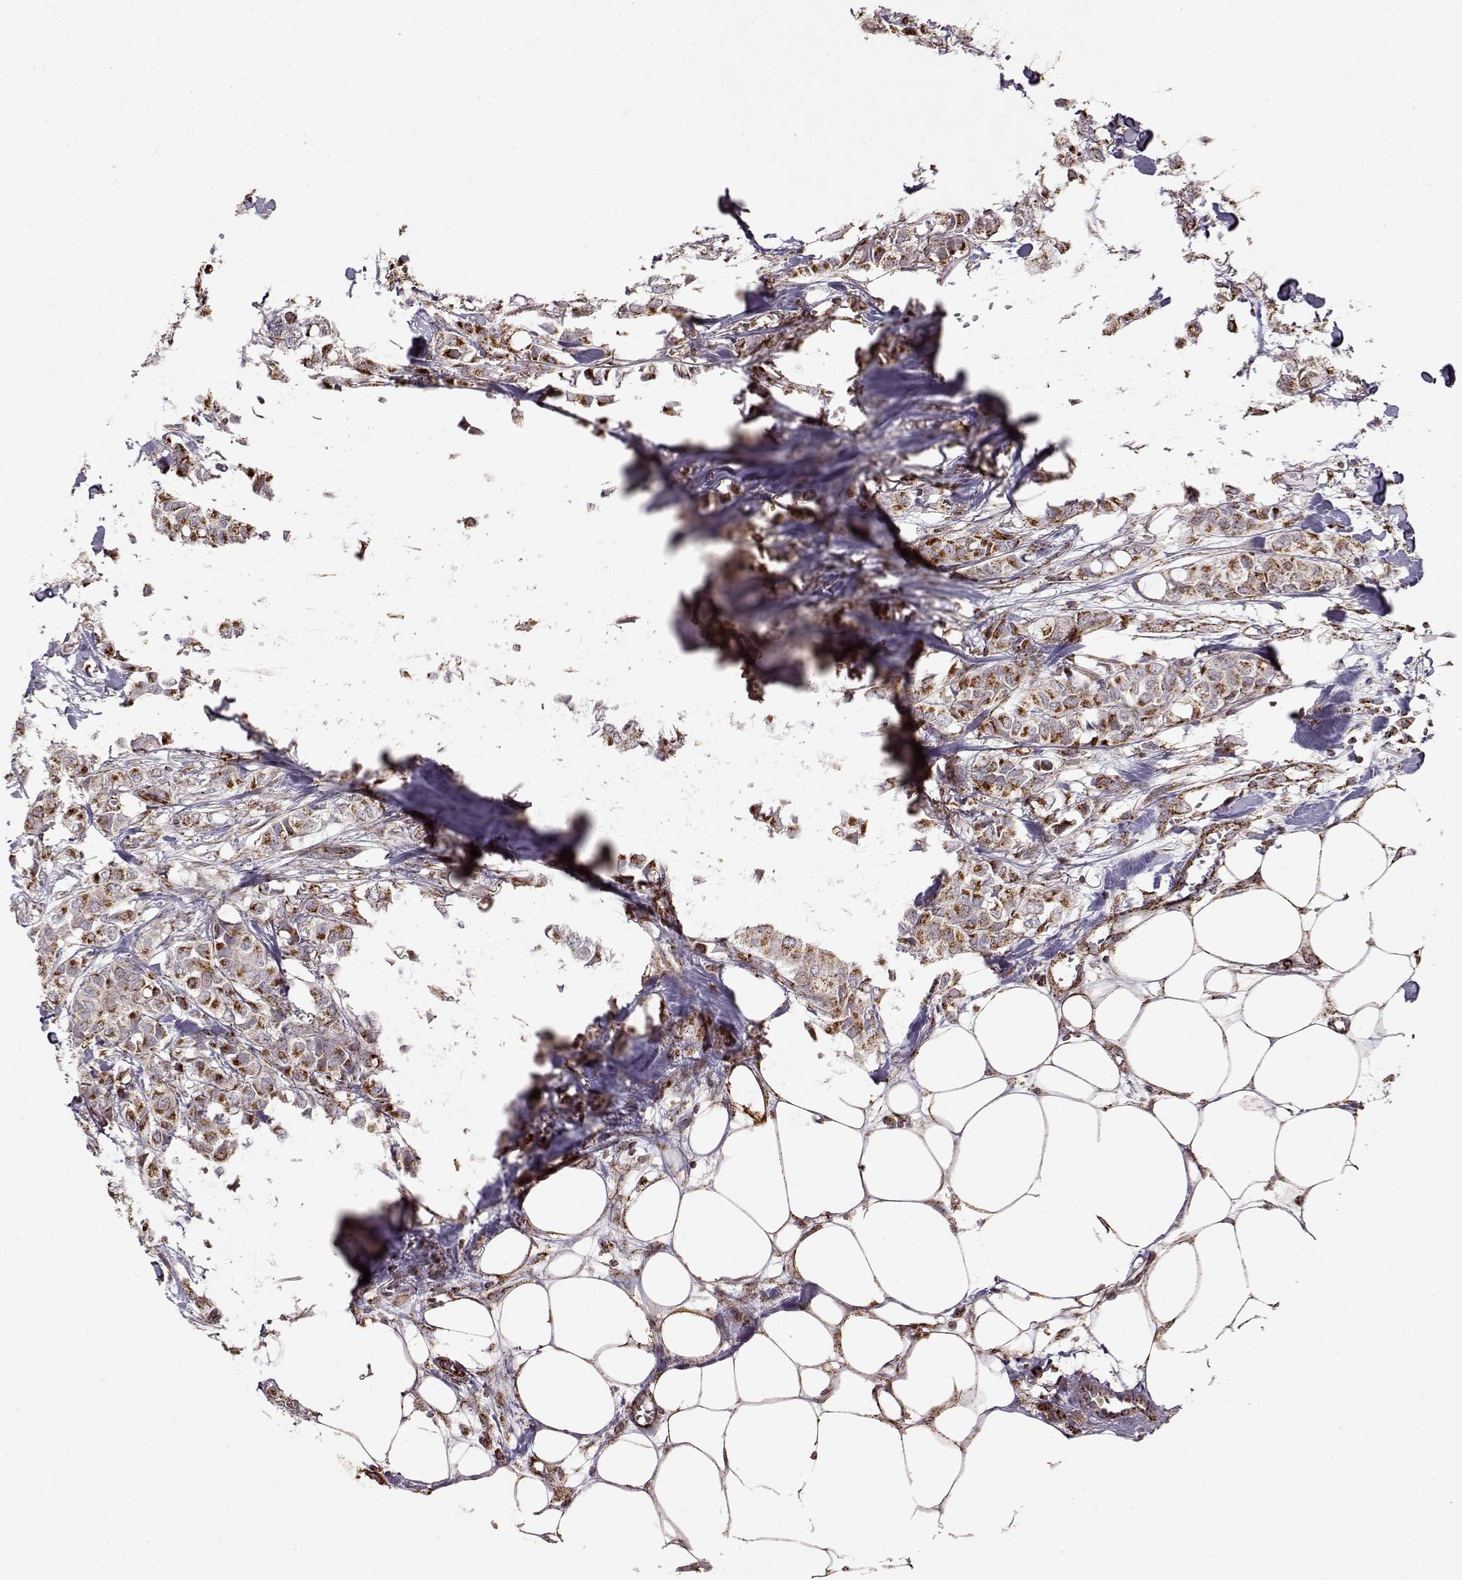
{"staining": {"intensity": "strong", "quantity": ">75%", "location": "cytoplasmic/membranous"}, "tissue": "breast cancer", "cell_type": "Tumor cells", "image_type": "cancer", "snomed": [{"axis": "morphology", "description": "Duct carcinoma"}, {"axis": "topography", "description": "Breast"}], "caption": "This micrograph reveals IHC staining of breast intraductal carcinoma, with high strong cytoplasmic/membranous positivity in about >75% of tumor cells.", "gene": "CMTM3", "patient": {"sex": "female", "age": 85}}